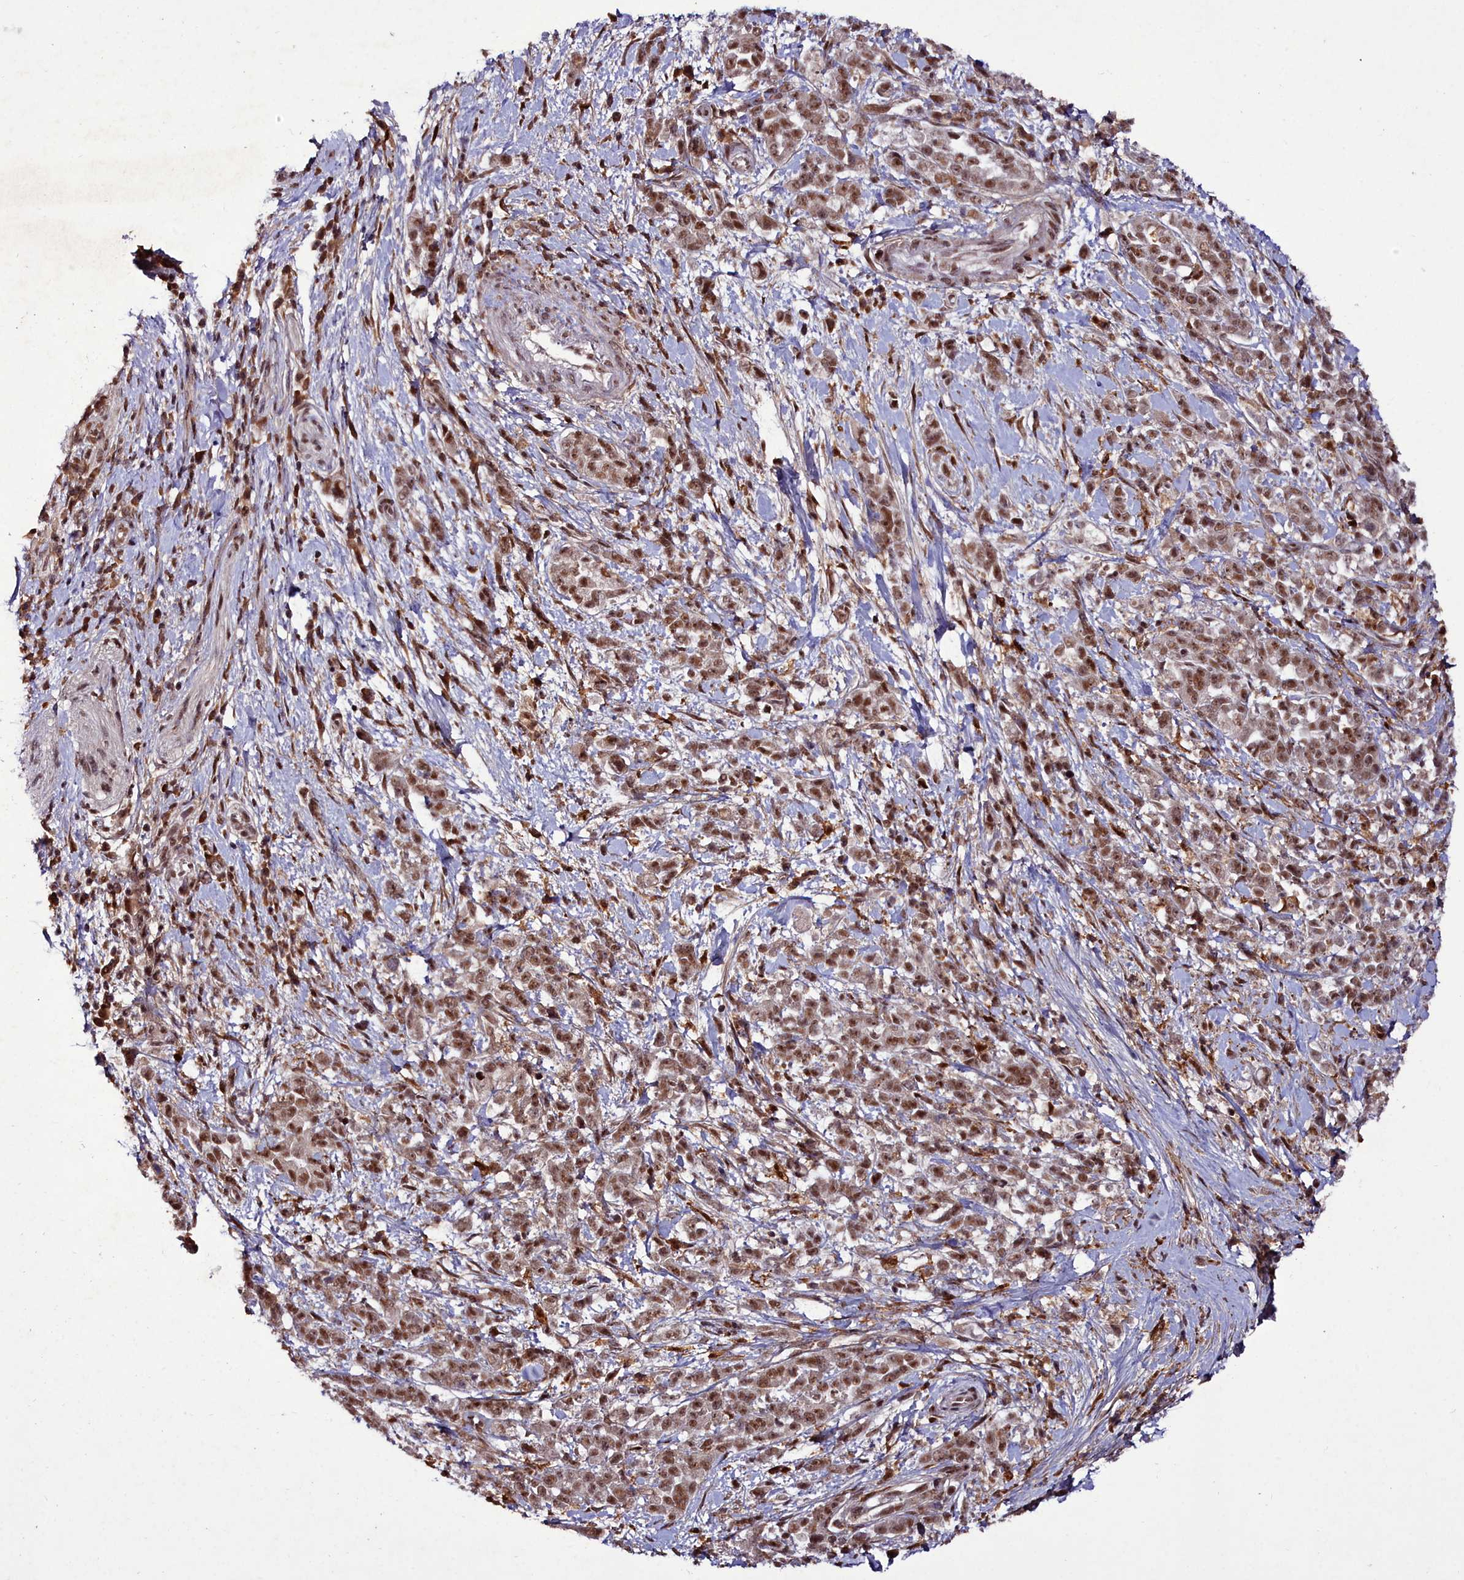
{"staining": {"intensity": "moderate", "quantity": ">75%", "location": "nuclear"}, "tissue": "pancreatic cancer", "cell_type": "Tumor cells", "image_type": "cancer", "snomed": [{"axis": "morphology", "description": "Normal tissue, NOS"}, {"axis": "morphology", "description": "Adenocarcinoma, NOS"}, {"axis": "topography", "description": "Pancreas"}], "caption": "A brown stain highlights moderate nuclear staining of a protein in pancreatic cancer (adenocarcinoma) tumor cells.", "gene": "CXXC1", "patient": {"sex": "female", "age": 64}}